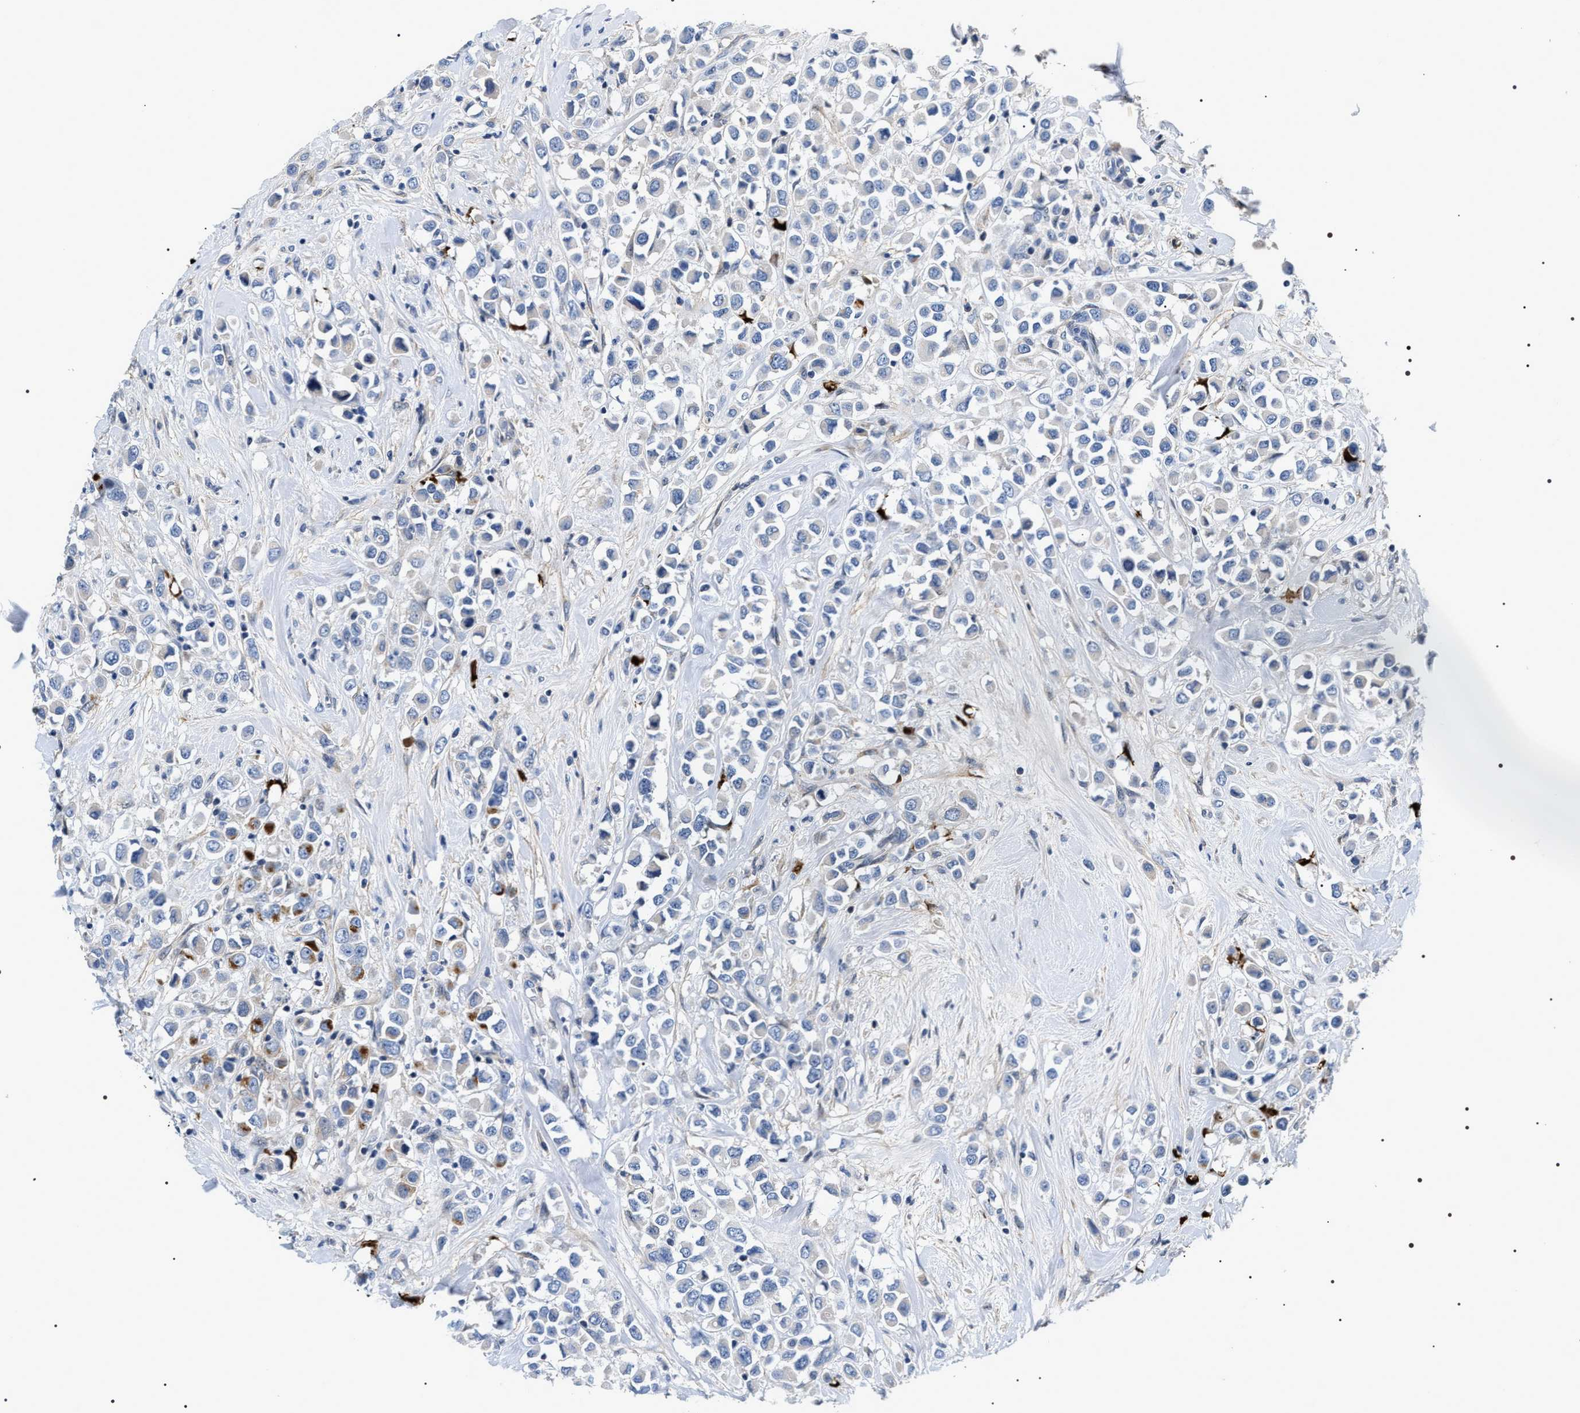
{"staining": {"intensity": "moderate", "quantity": "<25%", "location": "cytoplasmic/membranous"}, "tissue": "breast cancer", "cell_type": "Tumor cells", "image_type": "cancer", "snomed": [{"axis": "morphology", "description": "Duct carcinoma"}, {"axis": "topography", "description": "Breast"}], "caption": "Human invasive ductal carcinoma (breast) stained for a protein (brown) displays moderate cytoplasmic/membranous positive staining in approximately <25% of tumor cells.", "gene": "BAG2", "patient": {"sex": "female", "age": 61}}